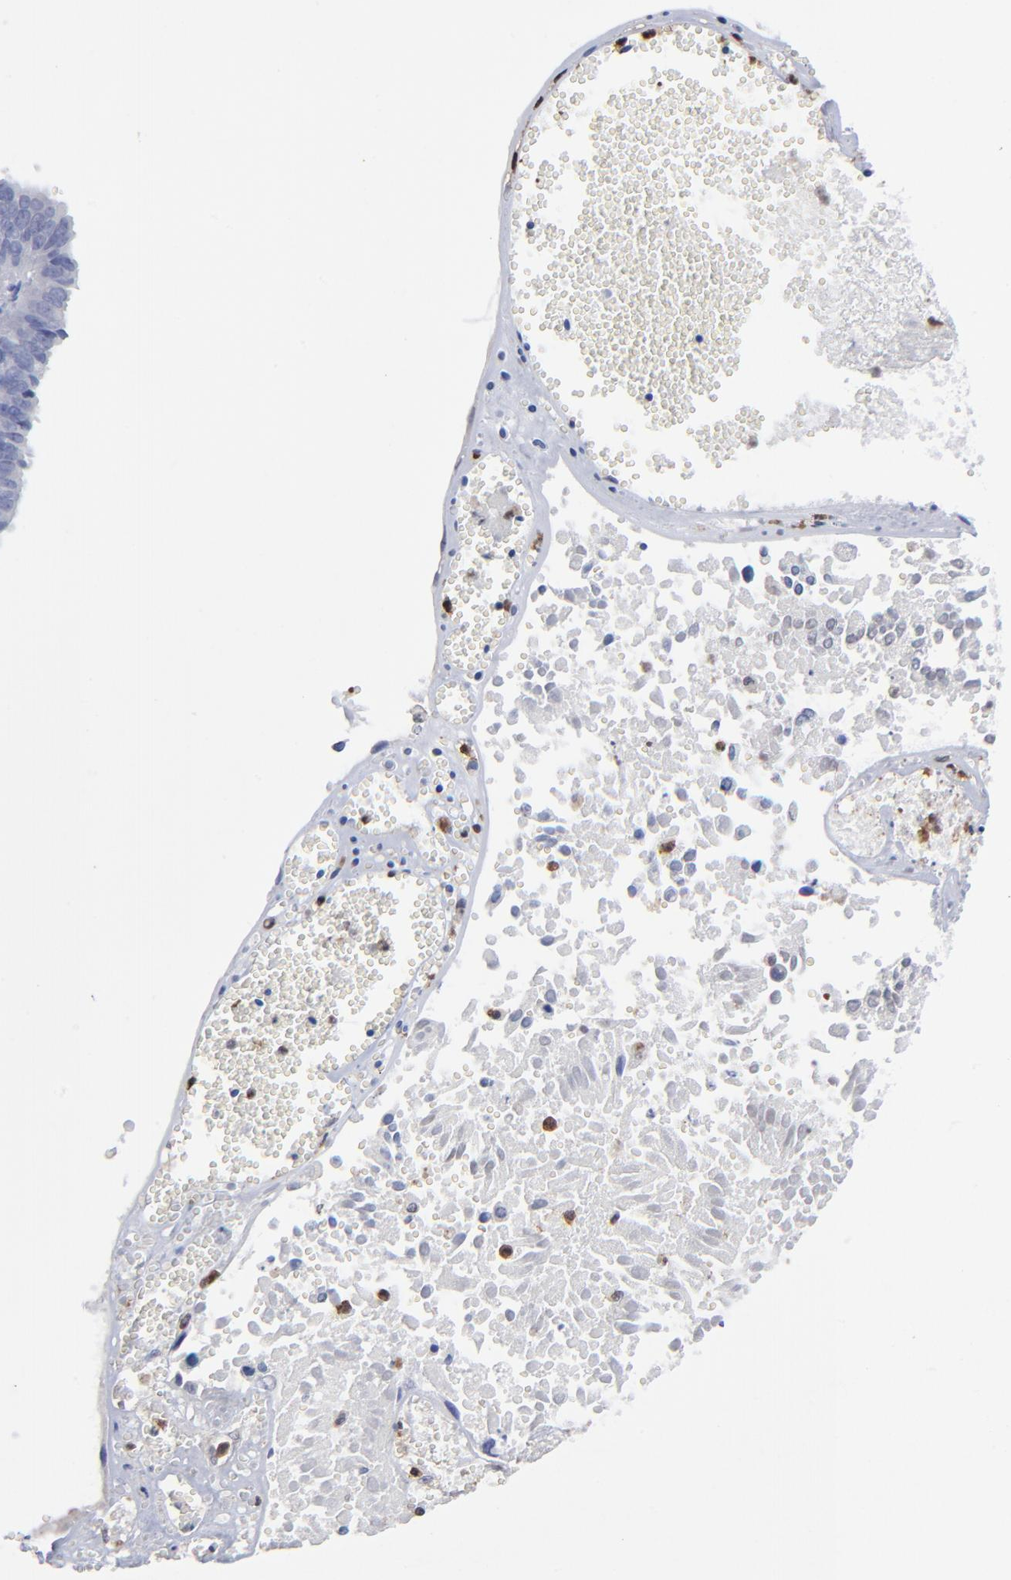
{"staining": {"intensity": "negative", "quantity": "none", "location": "none"}, "tissue": "ovarian cancer", "cell_type": "Tumor cells", "image_type": "cancer", "snomed": [{"axis": "morphology", "description": "Carcinoma, endometroid"}, {"axis": "topography", "description": "Ovary"}], "caption": "Immunohistochemistry (IHC) micrograph of neoplastic tissue: endometroid carcinoma (ovarian) stained with DAB displays no significant protein positivity in tumor cells.", "gene": "TBXT", "patient": {"sex": "female", "age": 85}}